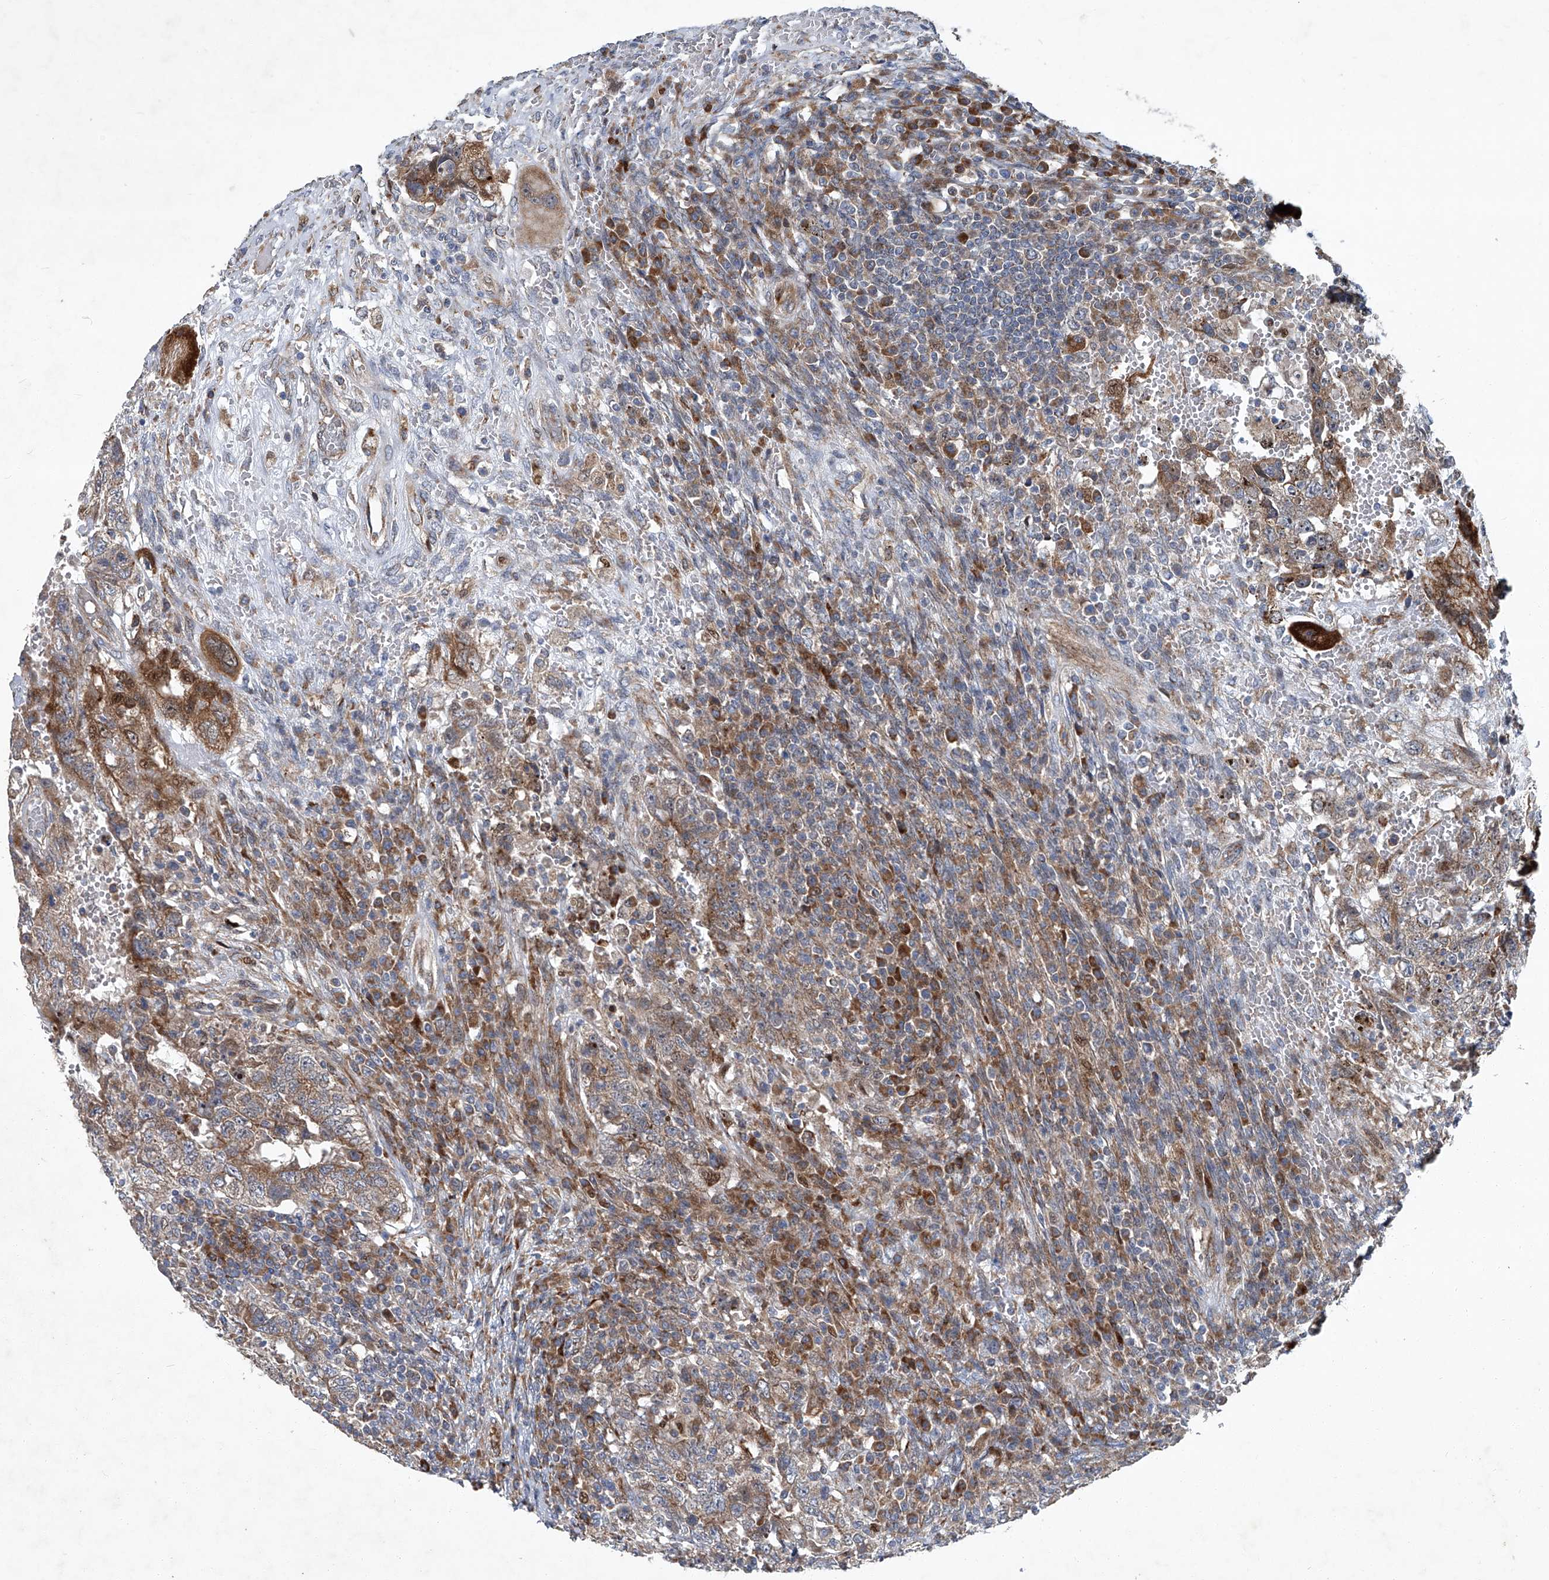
{"staining": {"intensity": "strong", "quantity": ">75%", "location": "cytoplasmic/membranous"}, "tissue": "testis cancer", "cell_type": "Tumor cells", "image_type": "cancer", "snomed": [{"axis": "morphology", "description": "Carcinoma, Embryonal, NOS"}, {"axis": "topography", "description": "Testis"}], "caption": "The histopathology image reveals staining of testis cancer, revealing strong cytoplasmic/membranous protein positivity (brown color) within tumor cells.", "gene": "GPR132", "patient": {"sex": "male", "age": 26}}